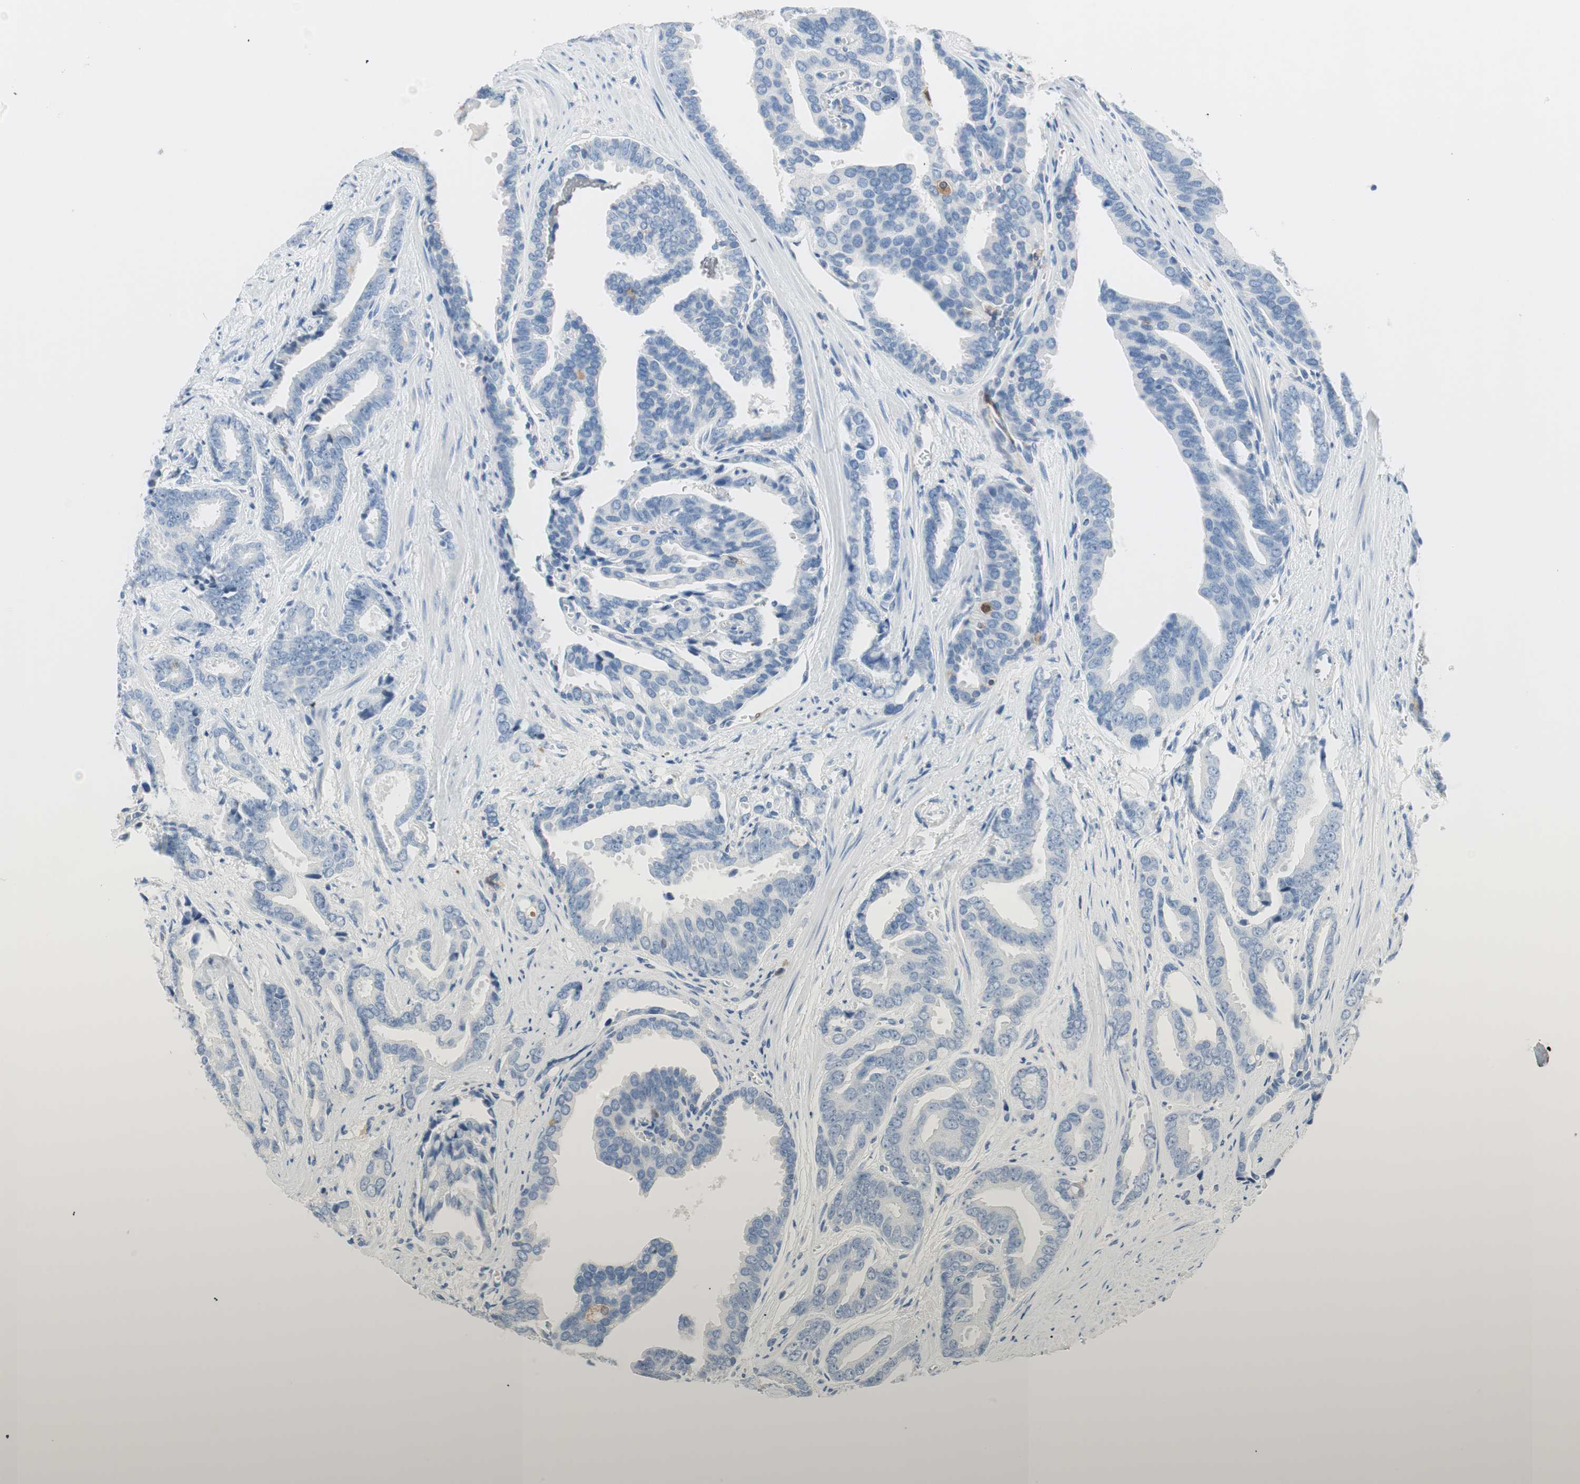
{"staining": {"intensity": "negative", "quantity": "none", "location": "none"}, "tissue": "prostate cancer", "cell_type": "Tumor cells", "image_type": "cancer", "snomed": [{"axis": "morphology", "description": "Adenocarcinoma, High grade"}, {"axis": "topography", "description": "Prostate"}], "caption": "Tumor cells show no significant protein expression in prostate adenocarcinoma (high-grade). The staining is performed using DAB (3,3'-diaminobenzidine) brown chromogen with nuclei counter-stained in using hematoxylin.", "gene": "GLUL", "patient": {"sex": "male", "age": 67}}